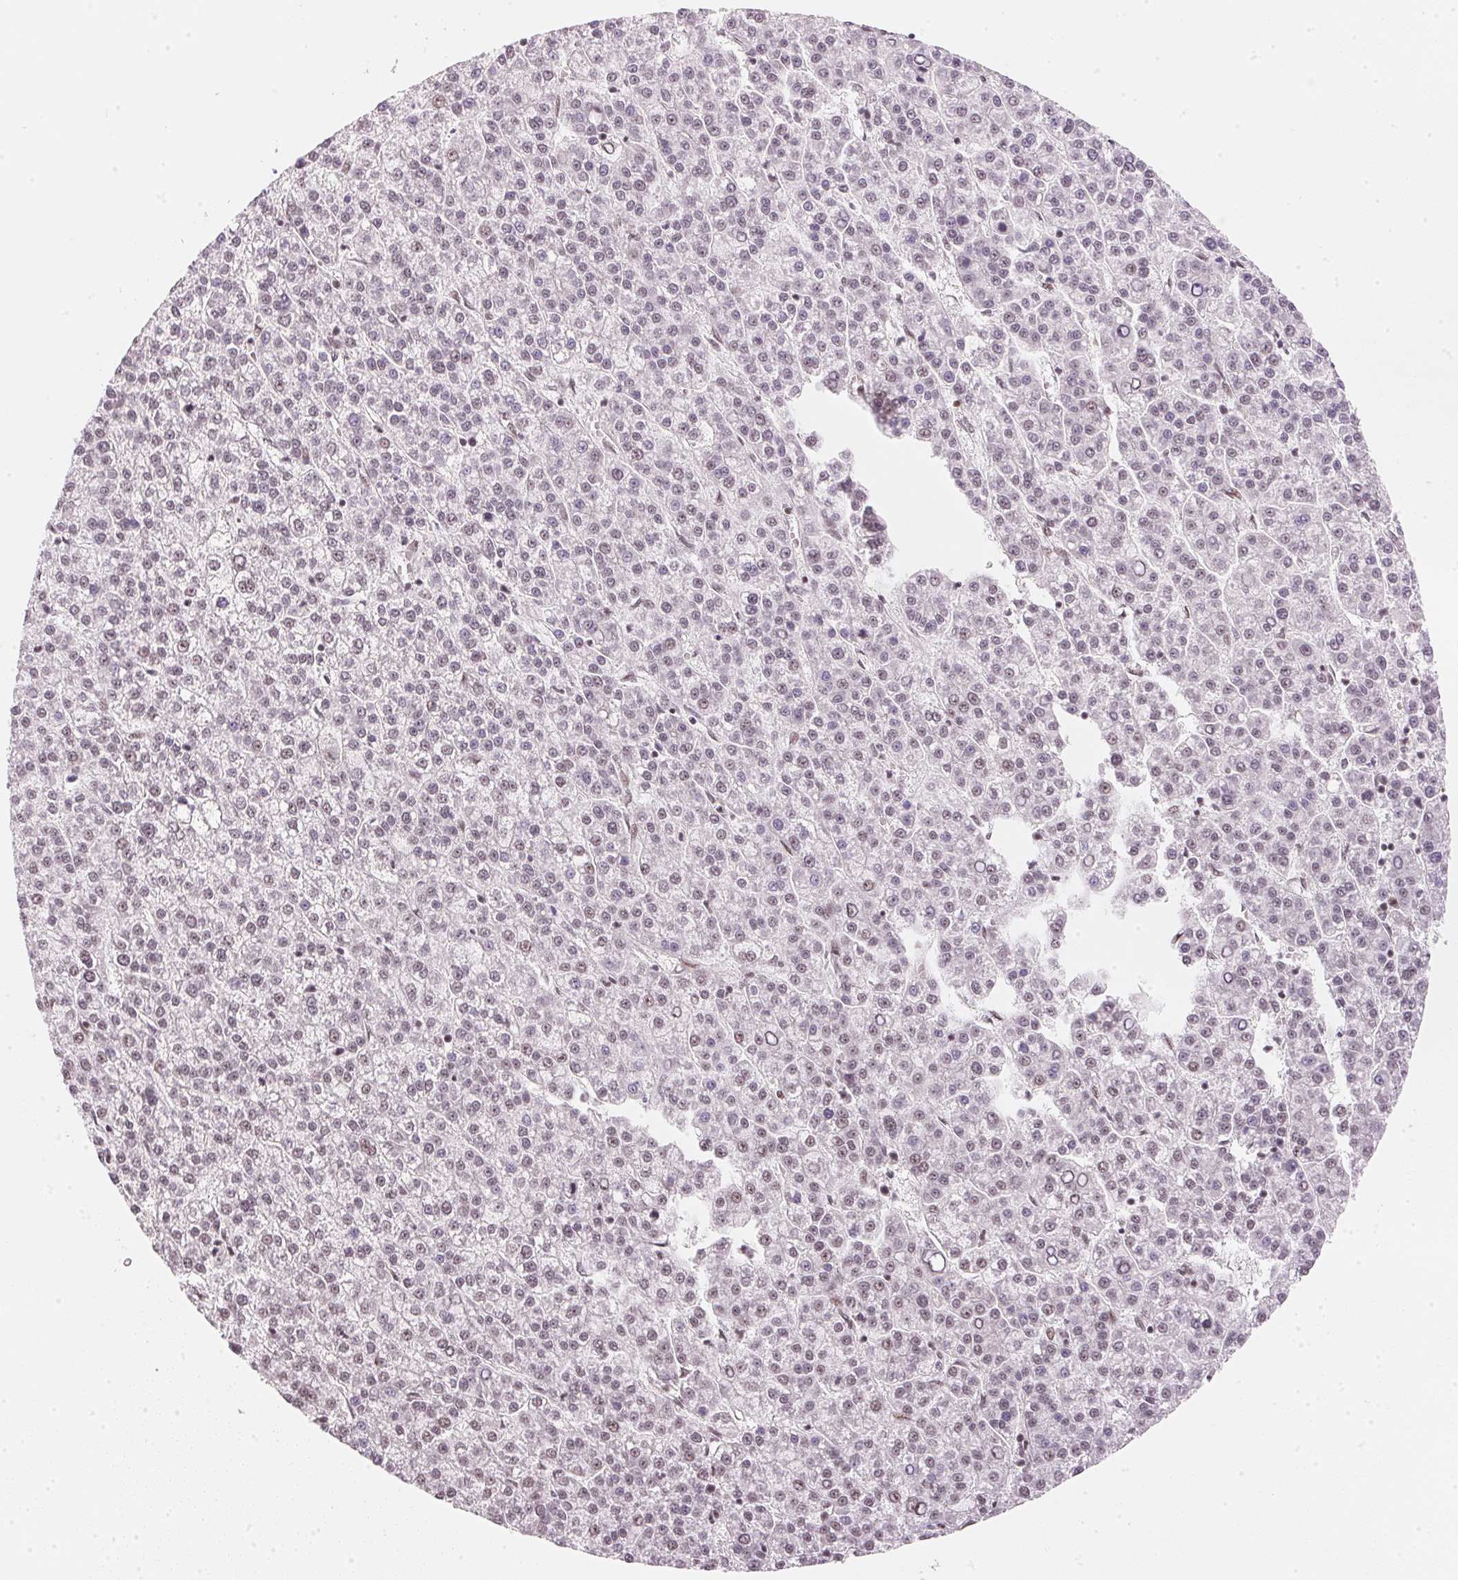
{"staining": {"intensity": "negative", "quantity": "none", "location": "none"}, "tissue": "liver cancer", "cell_type": "Tumor cells", "image_type": "cancer", "snomed": [{"axis": "morphology", "description": "Carcinoma, Hepatocellular, NOS"}, {"axis": "topography", "description": "Liver"}], "caption": "Histopathology image shows no protein staining in tumor cells of hepatocellular carcinoma (liver) tissue.", "gene": "KAT6A", "patient": {"sex": "female", "age": 58}}